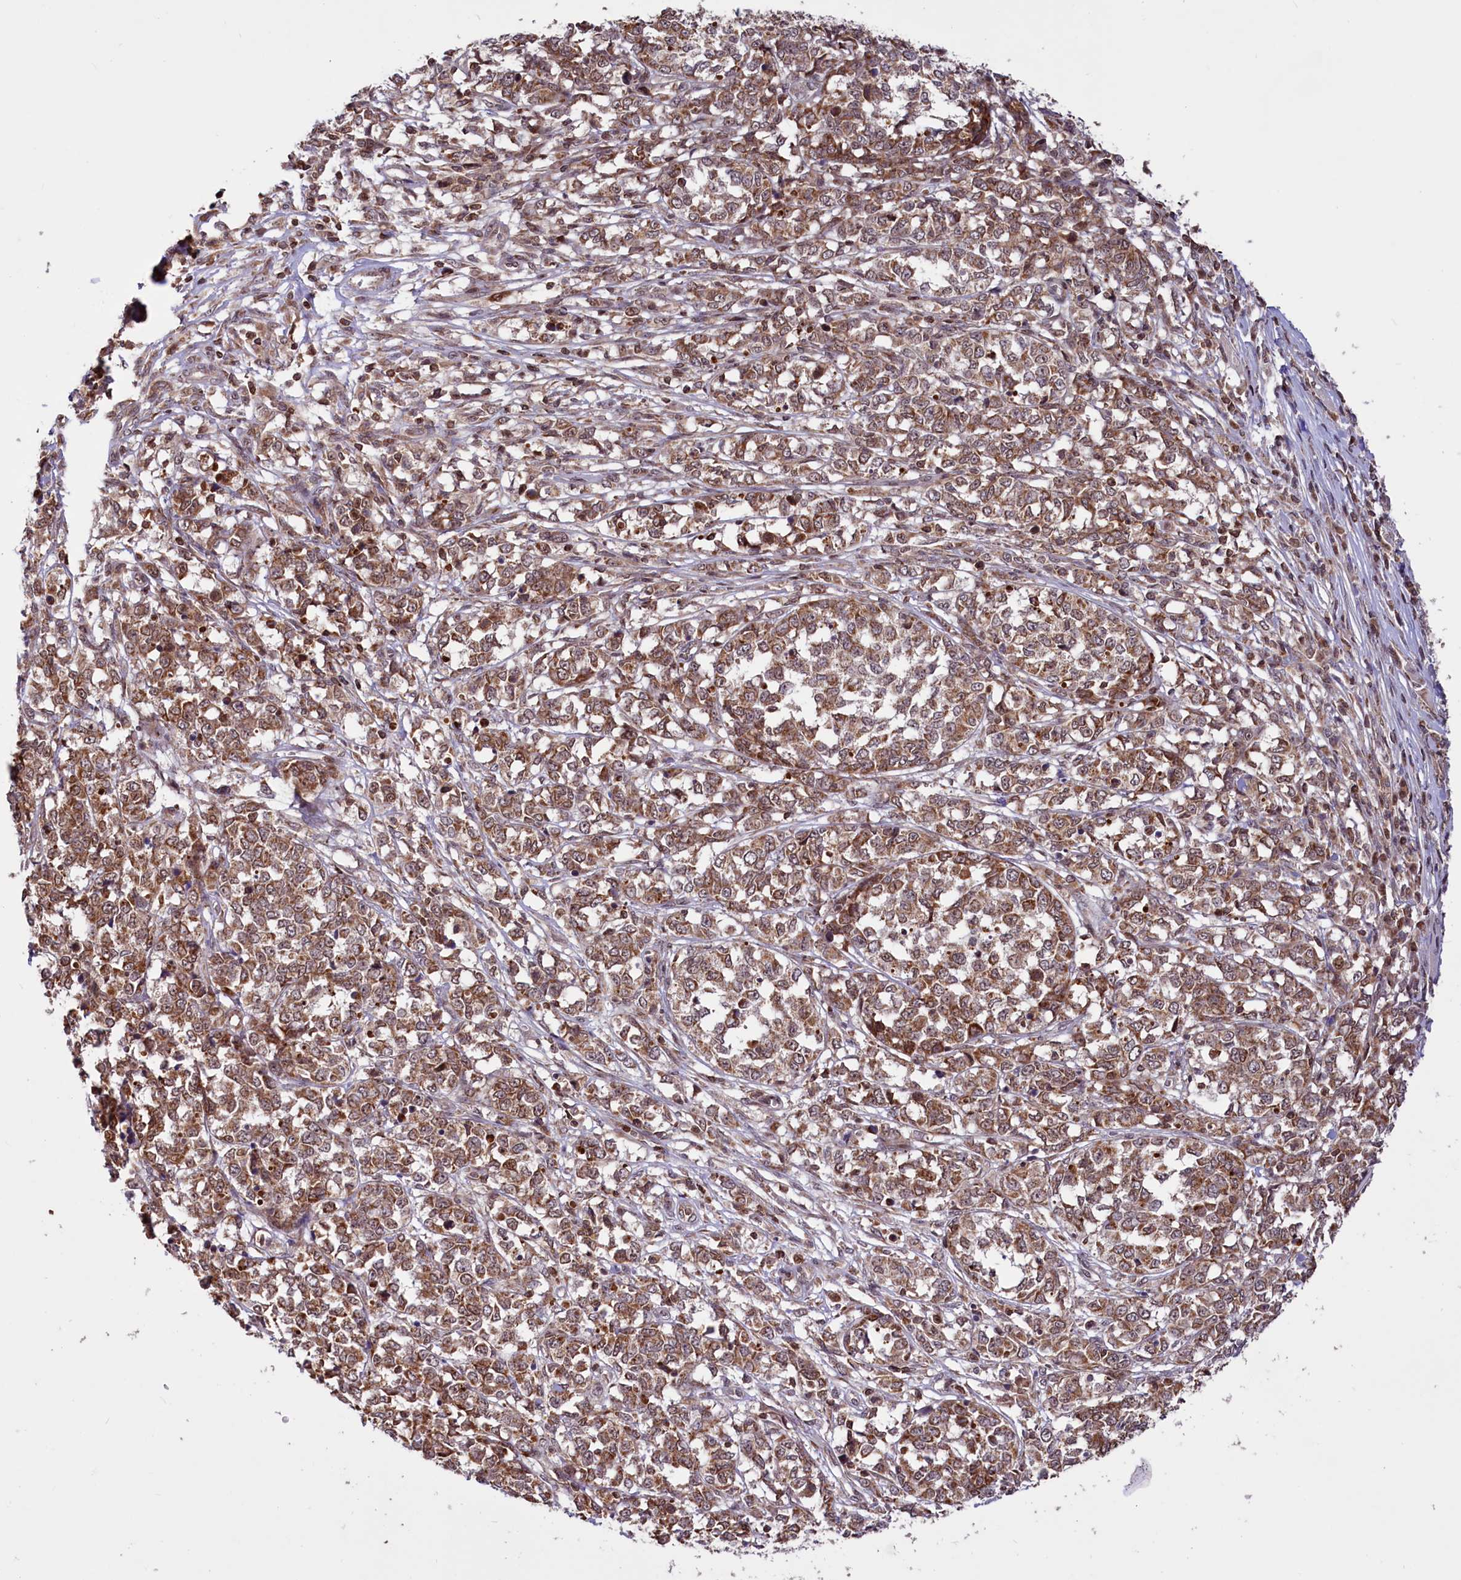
{"staining": {"intensity": "moderate", "quantity": ">75%", "location": "cytoplasmic/membranous"}, "tissue": "melanoma", "cell_type": "Tumor cells", "image_type": "cancer", "snomed": [{"axis": "morphology", "description": "Malignant melanoma, NOS"}, {"axis": "topography", "description": "Skin"}], "caption": "Immunohistochemical staining of malignant melanoma displays medium levels of moderate cytoplasmic/membranous staining in about >75% of tumor cells. (Brightfield microscopy of DAB IHC at high magnification).", "gene": "PHC3", "patient": {"sex": "female", "age": 72}}